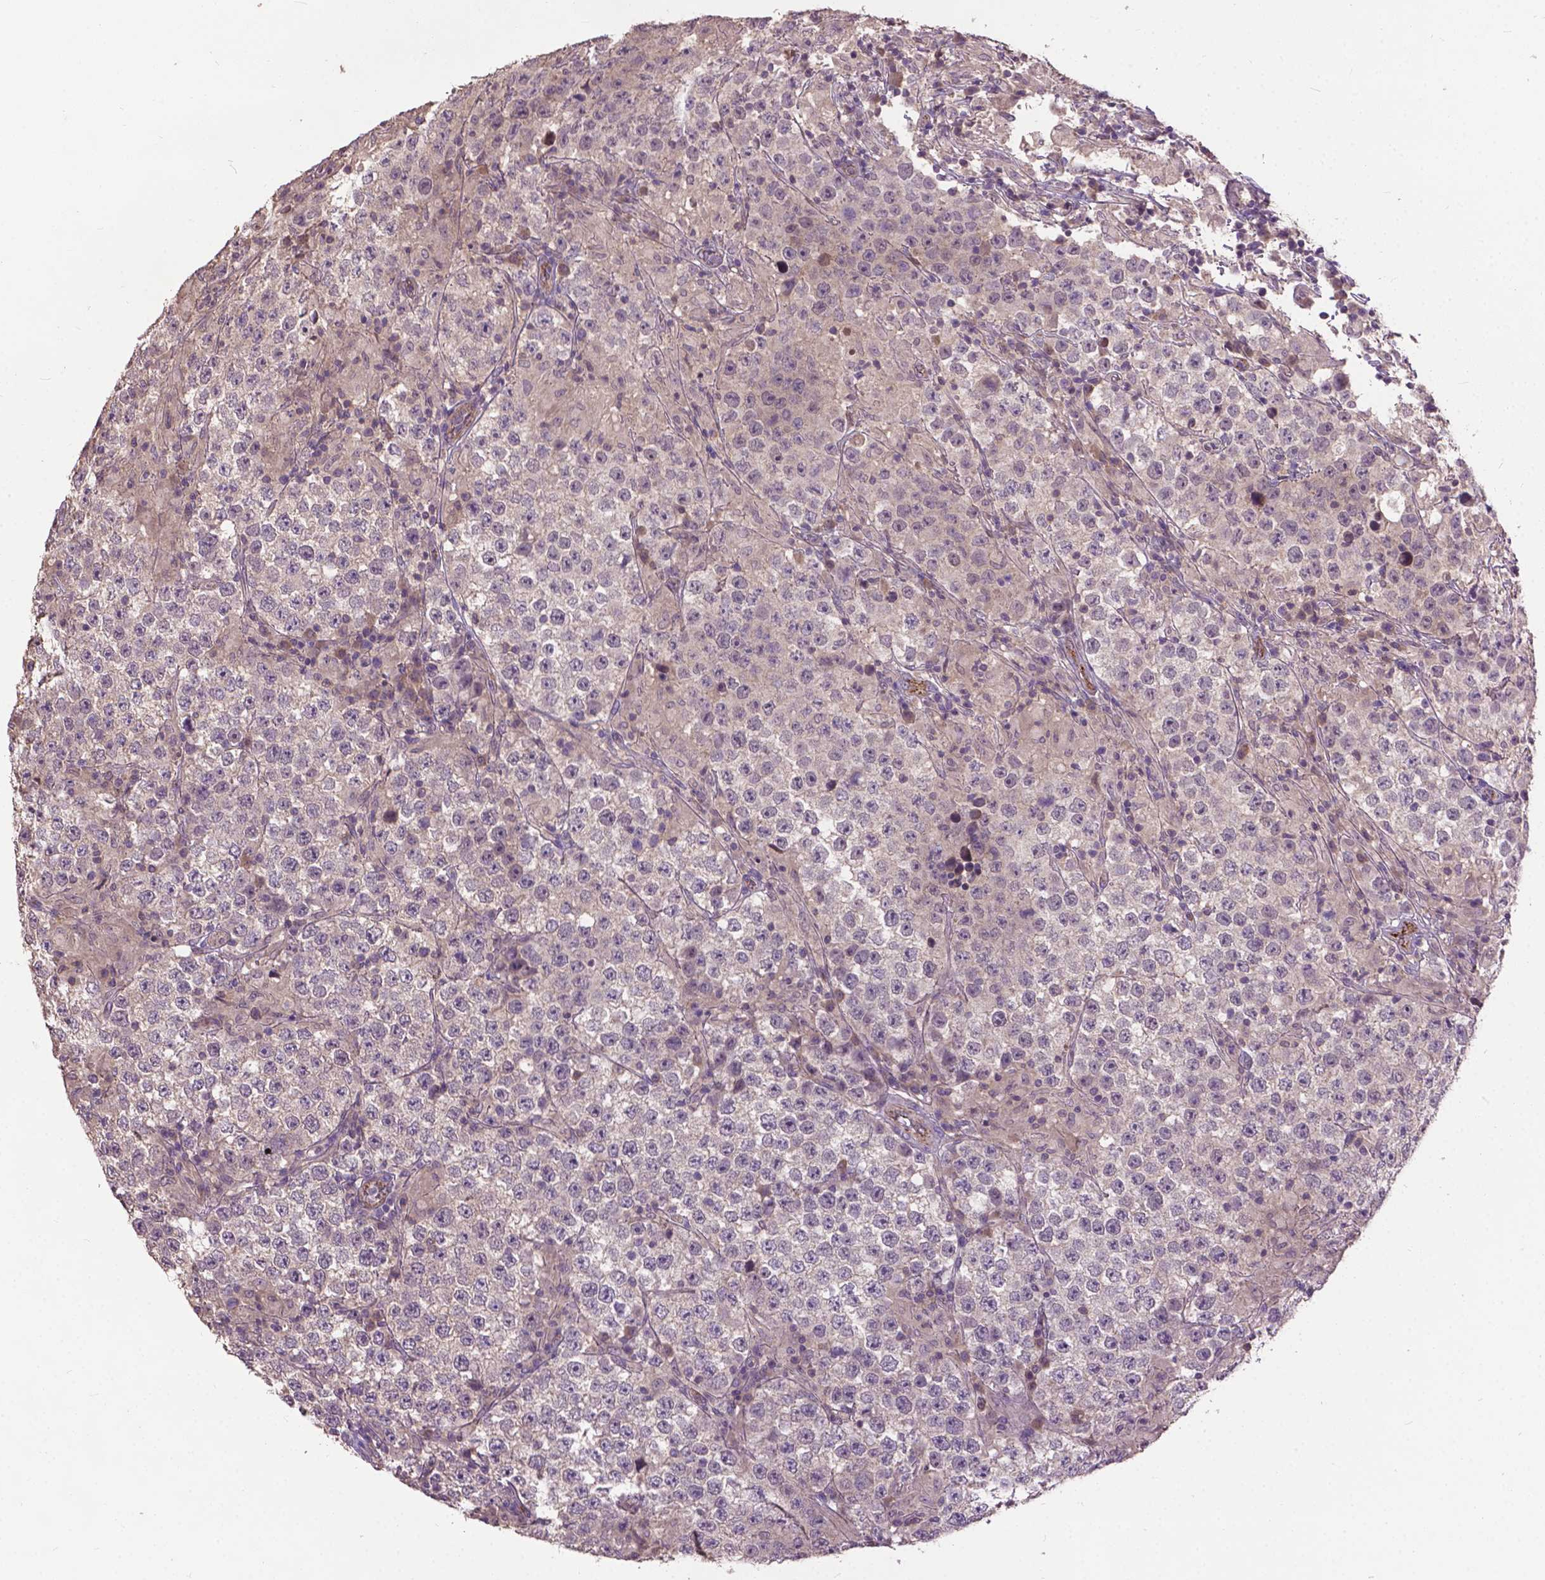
{"staining": {"intensity": "negative", "quantity": "none", "location": "none"}, "tissue": "testis cancer", "cell_type": "Tumor cells", "image_type": "cancer", "snomed": [{"axis": "morphology", "description": "Seminoma, NOS"}, {"axis": "morphology", "description": "Carcinoma, Embryonal, NOS"}, {"axis": "topography", "description": "Testis"}], "caption": "Immunohistochemical staining of human seminoma (testis) demonstrates no significant expression in tumor cells.", "gene": "ZNF337", "patient": {"sex": "male", "age": 41}}